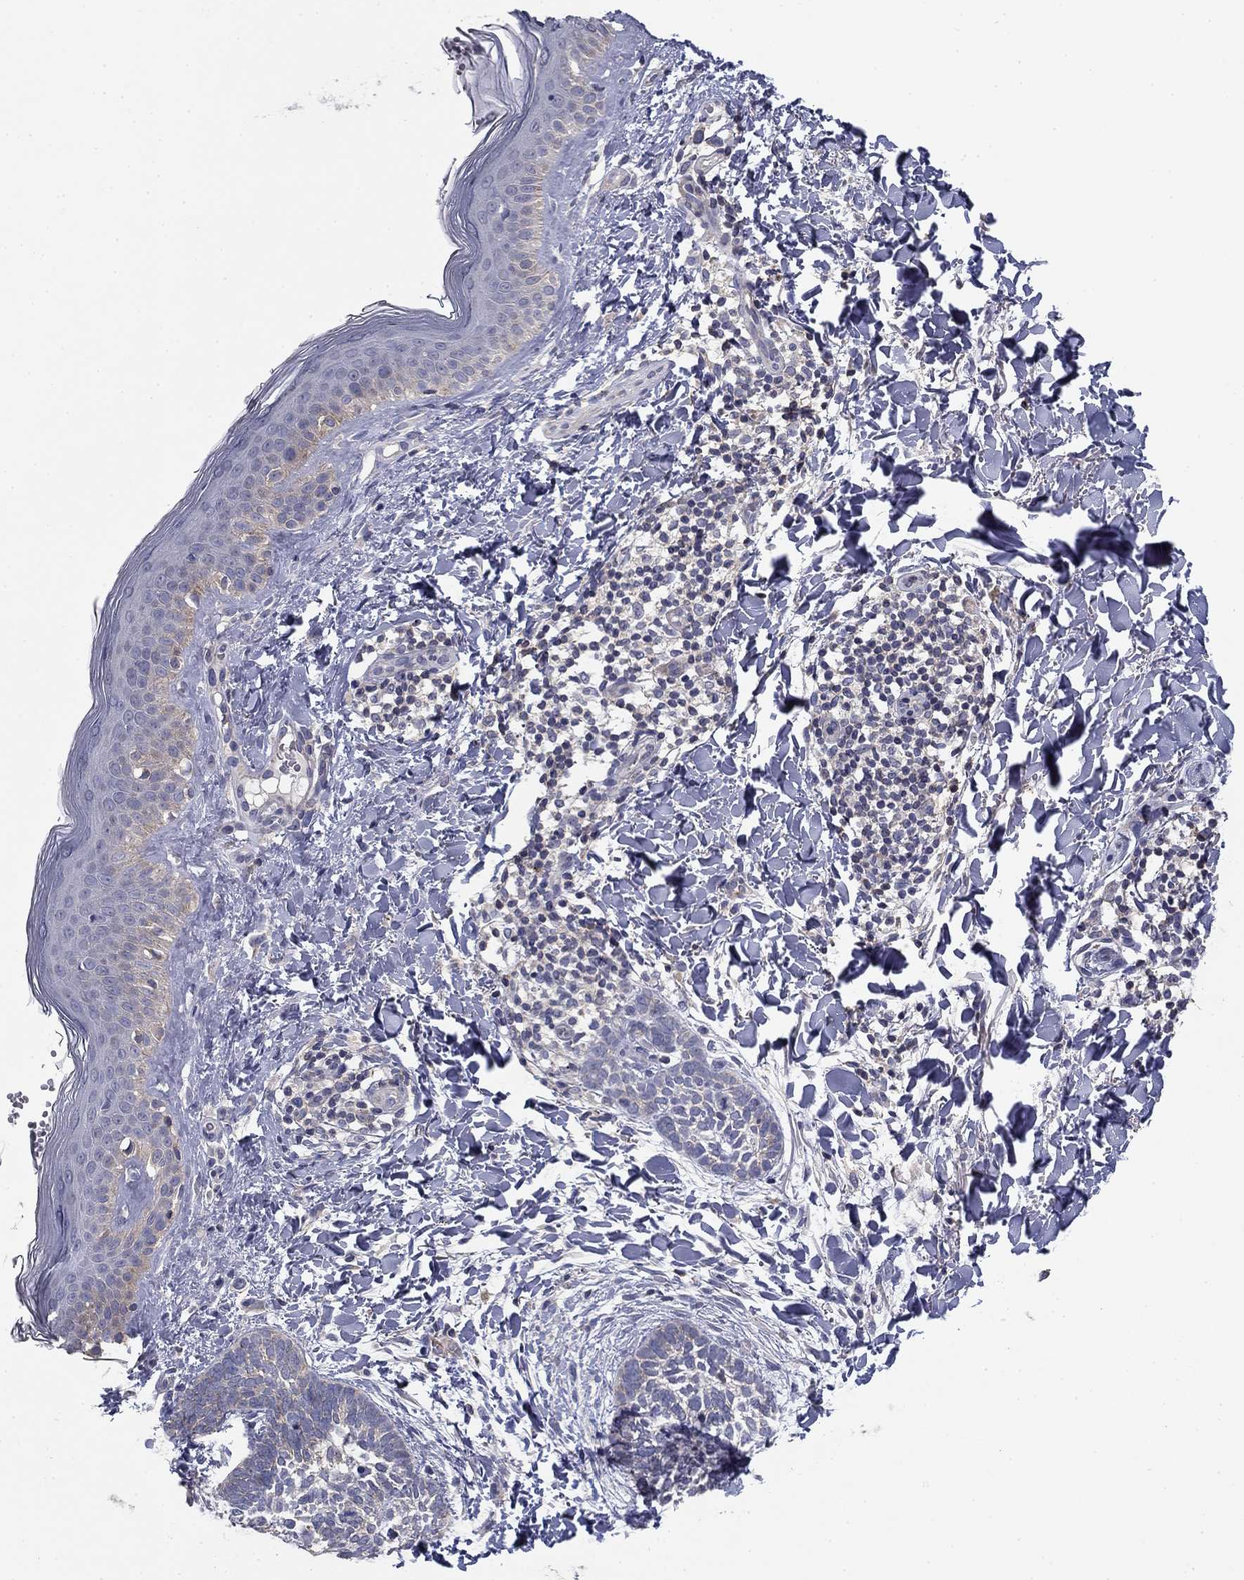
{"staining": {"intensity": "negative", "quantity": "none", "location": "none"}, "tissue": "skin cancer", "cell_type": "Tumor cells", "image_type": "cancer", "snomed": [{"axis": "morphology", "description": "Normal tissue, NOS"}, {"axis": "morphology", "description": "Basal cell carcinoma"}, {"axis": "topography", "description": "Skin"}], "caption": "There is no significant staining in tumor cells of skin cancer.", "gene": "SEPTIN3", "patient": {"sex": "male", "age": 46}}